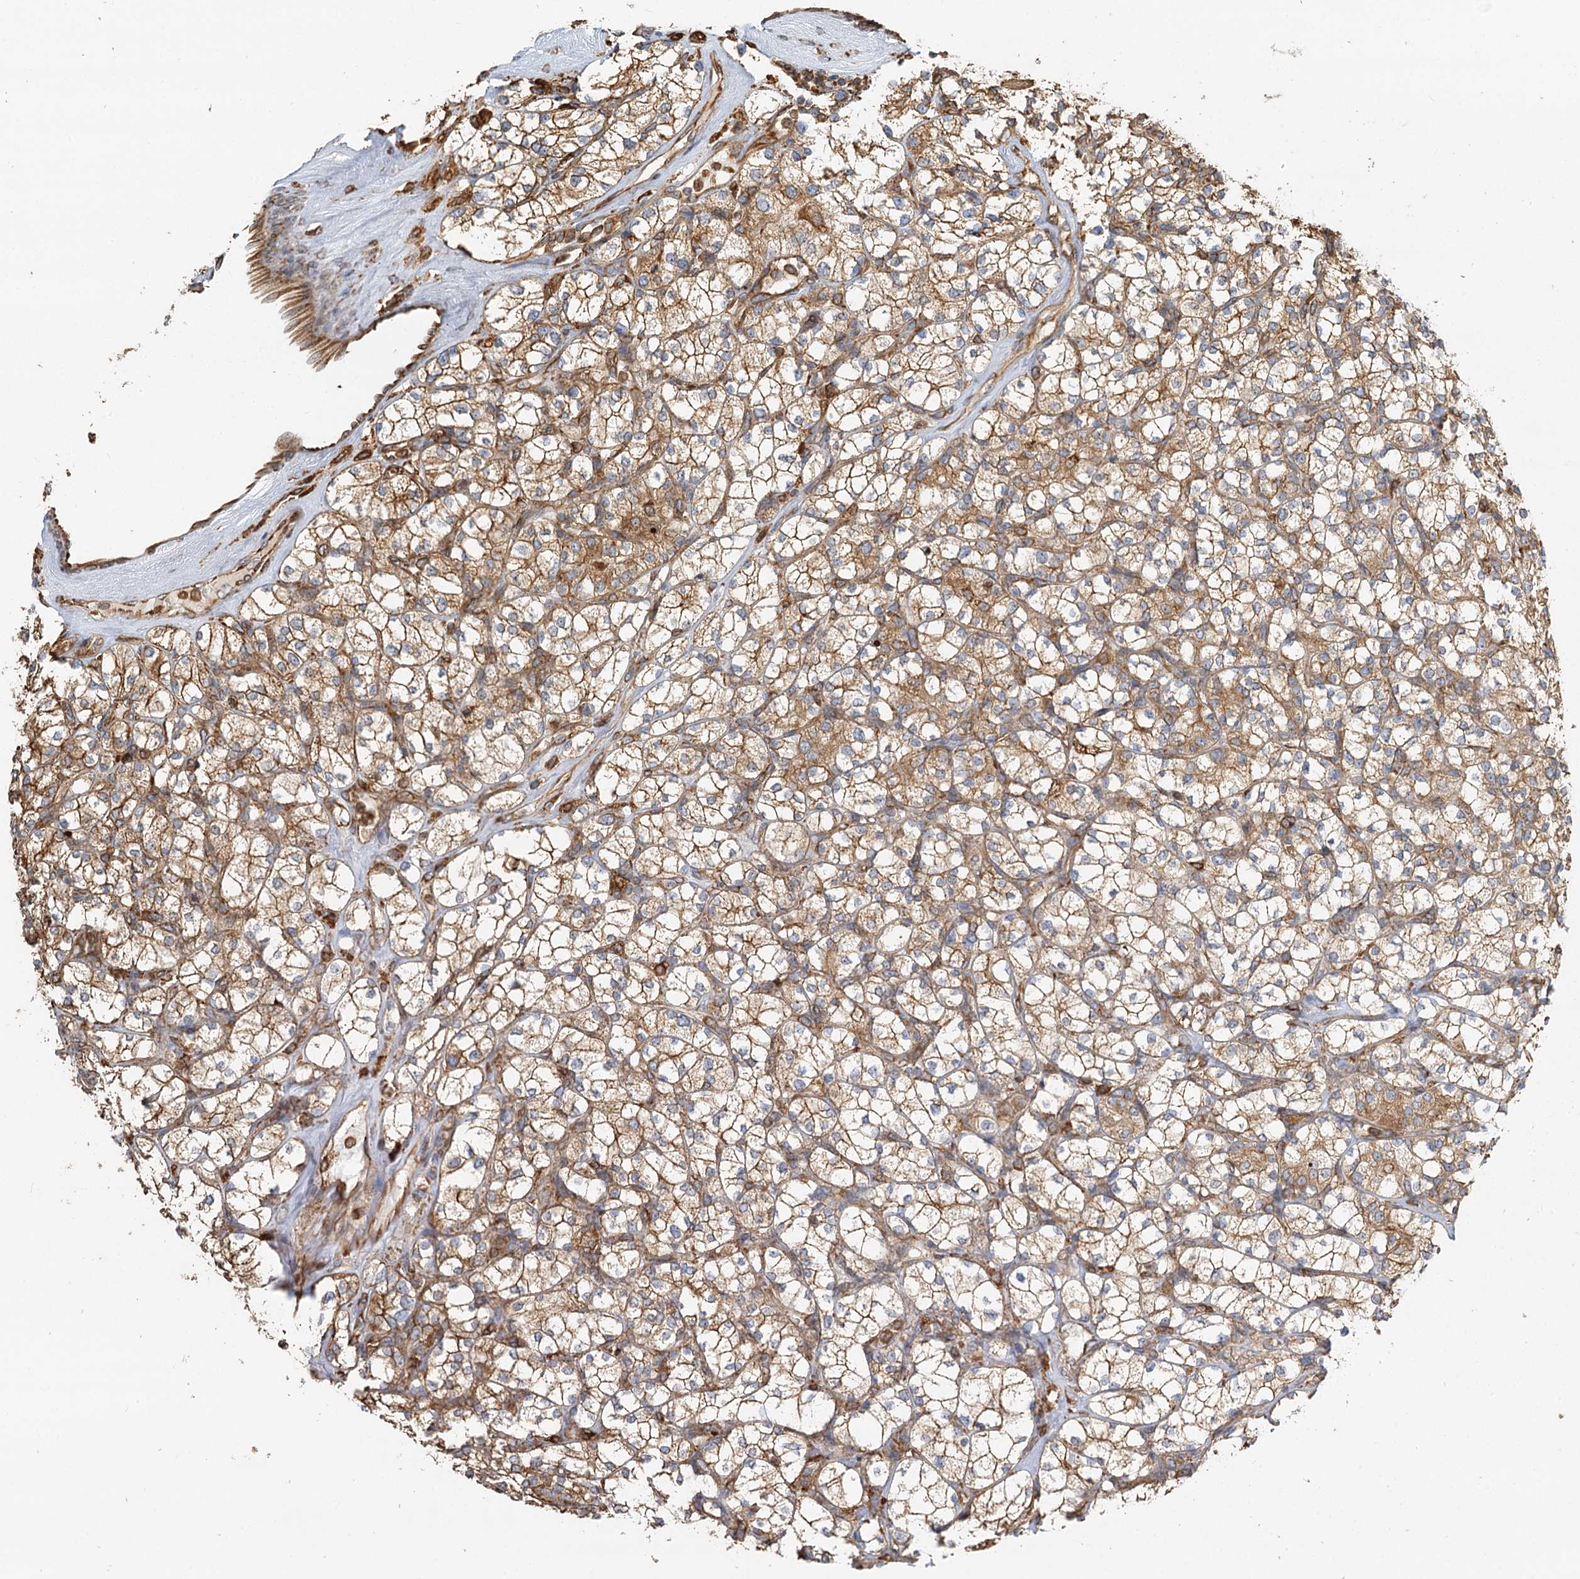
{"staining": {"intensity": "moderate", "quantity": ">75%", "location": "cytoplasmic/membranous"}, "tissue": "renal cancer", "cell_type": "Tumor cells", "image_type": "cancer", "snomed": [{"axis": "morphology", "description": "Adenocarcinoma, NOS"}, {"axis": "topography", "description": "Kidney"}], "caption": "Tumor cells display moderate cytoplasmic/membranous positivity in approximately >75% of cells in adenocarcinoma (renal).", "gene": "TAS1R1", "patient": {"sex": "male", "age": 77}}